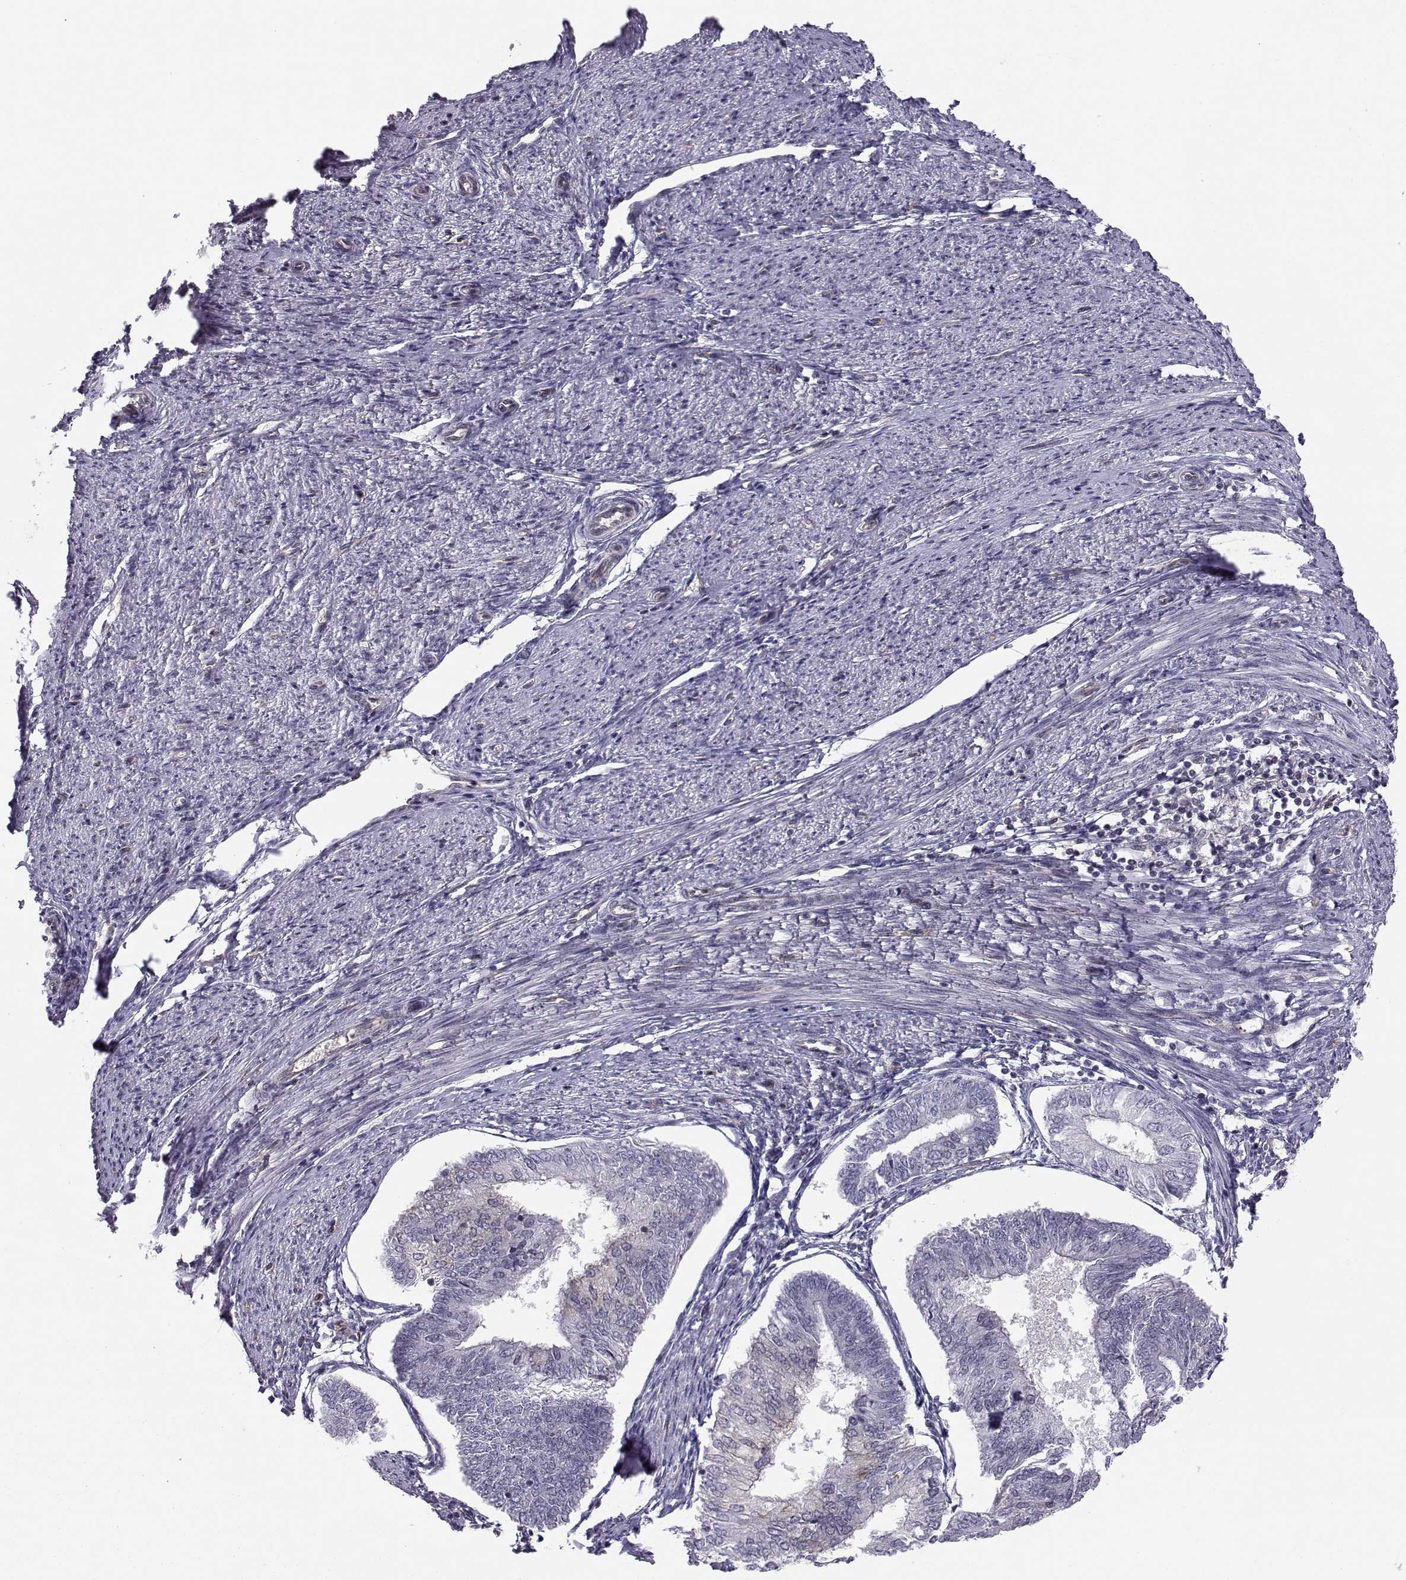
{"staining": {"intensity": "negative", "quantity": "none", "location": "none"}, "tissue": "endometrial cancer", "cell_type": "Tumor cells", "image_type": "cancer", "snomed": [{"axis": "morphology", "description": "Adenocarcinoma, NOS"}, {"axis": "topography", "description": "Endometrium"}], "caption": "Endometrial cancer stained for a protein using immunohistochemistry (IHC) reveals no staining tumor cells.", "gene": "KIF13B", "patient": {"sex": "female", "age": 58}}